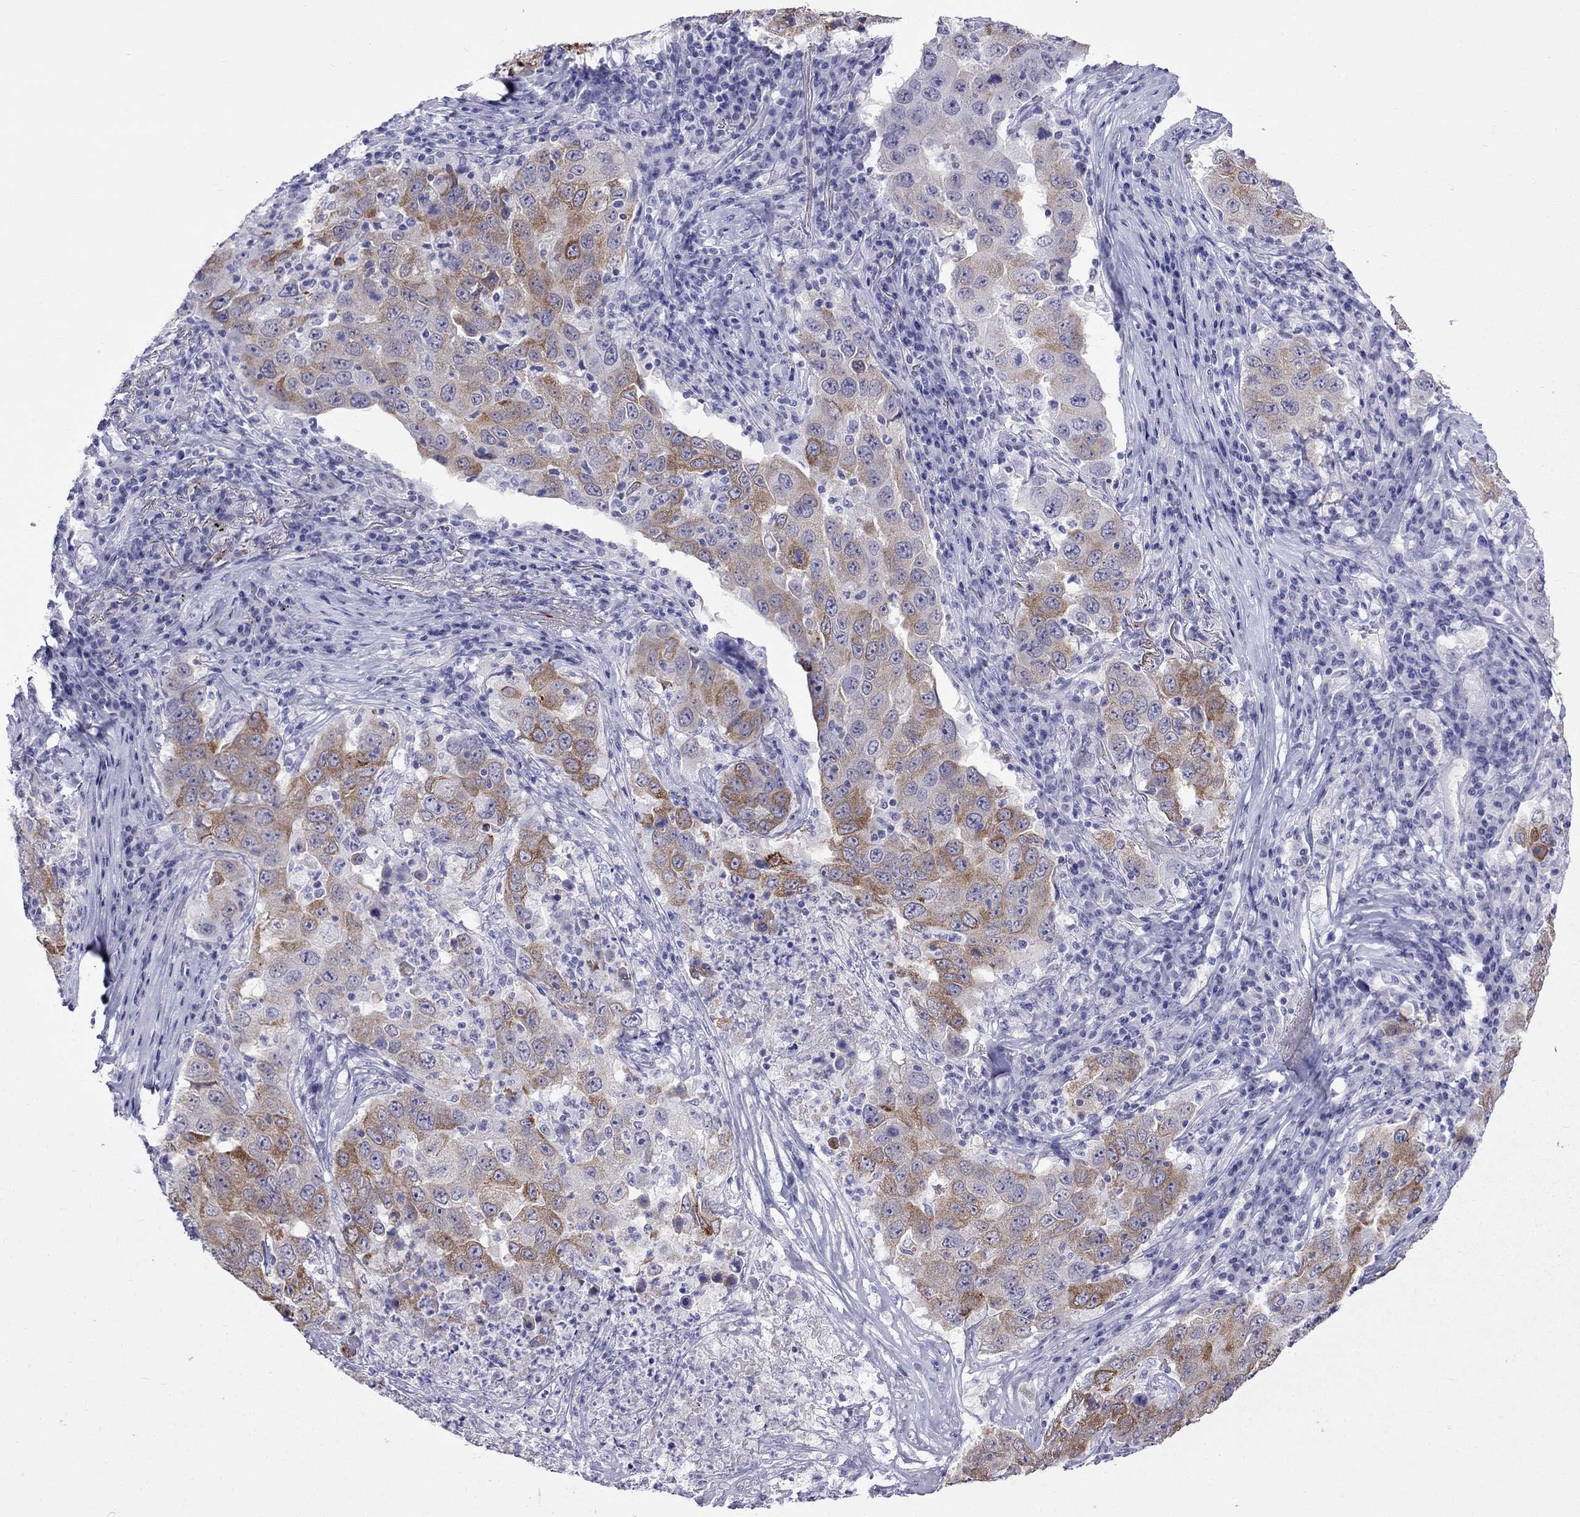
{"staining": {"intensity": "moderate", "quantity": ">75%", "location": "cytoplasmic/membranous"}, "tissue": "lung cancer", "cell_type": "Tumor cells", "image_type": "cancer", "snomed": [{"axis": "morphology", "description": "Adenocarcinoma, NOS"}, {"axis": "topography", "description": "Lung"}], "caption": "DAB (3,3'-diaminobenzidine) immunohistochemical staining of human lung cancer shows moderate cytoplasmic/membranous protein expression in about >75% of tumor cells.", "gene": "MGP", "patient": {"sex": "male", "age": 73}}